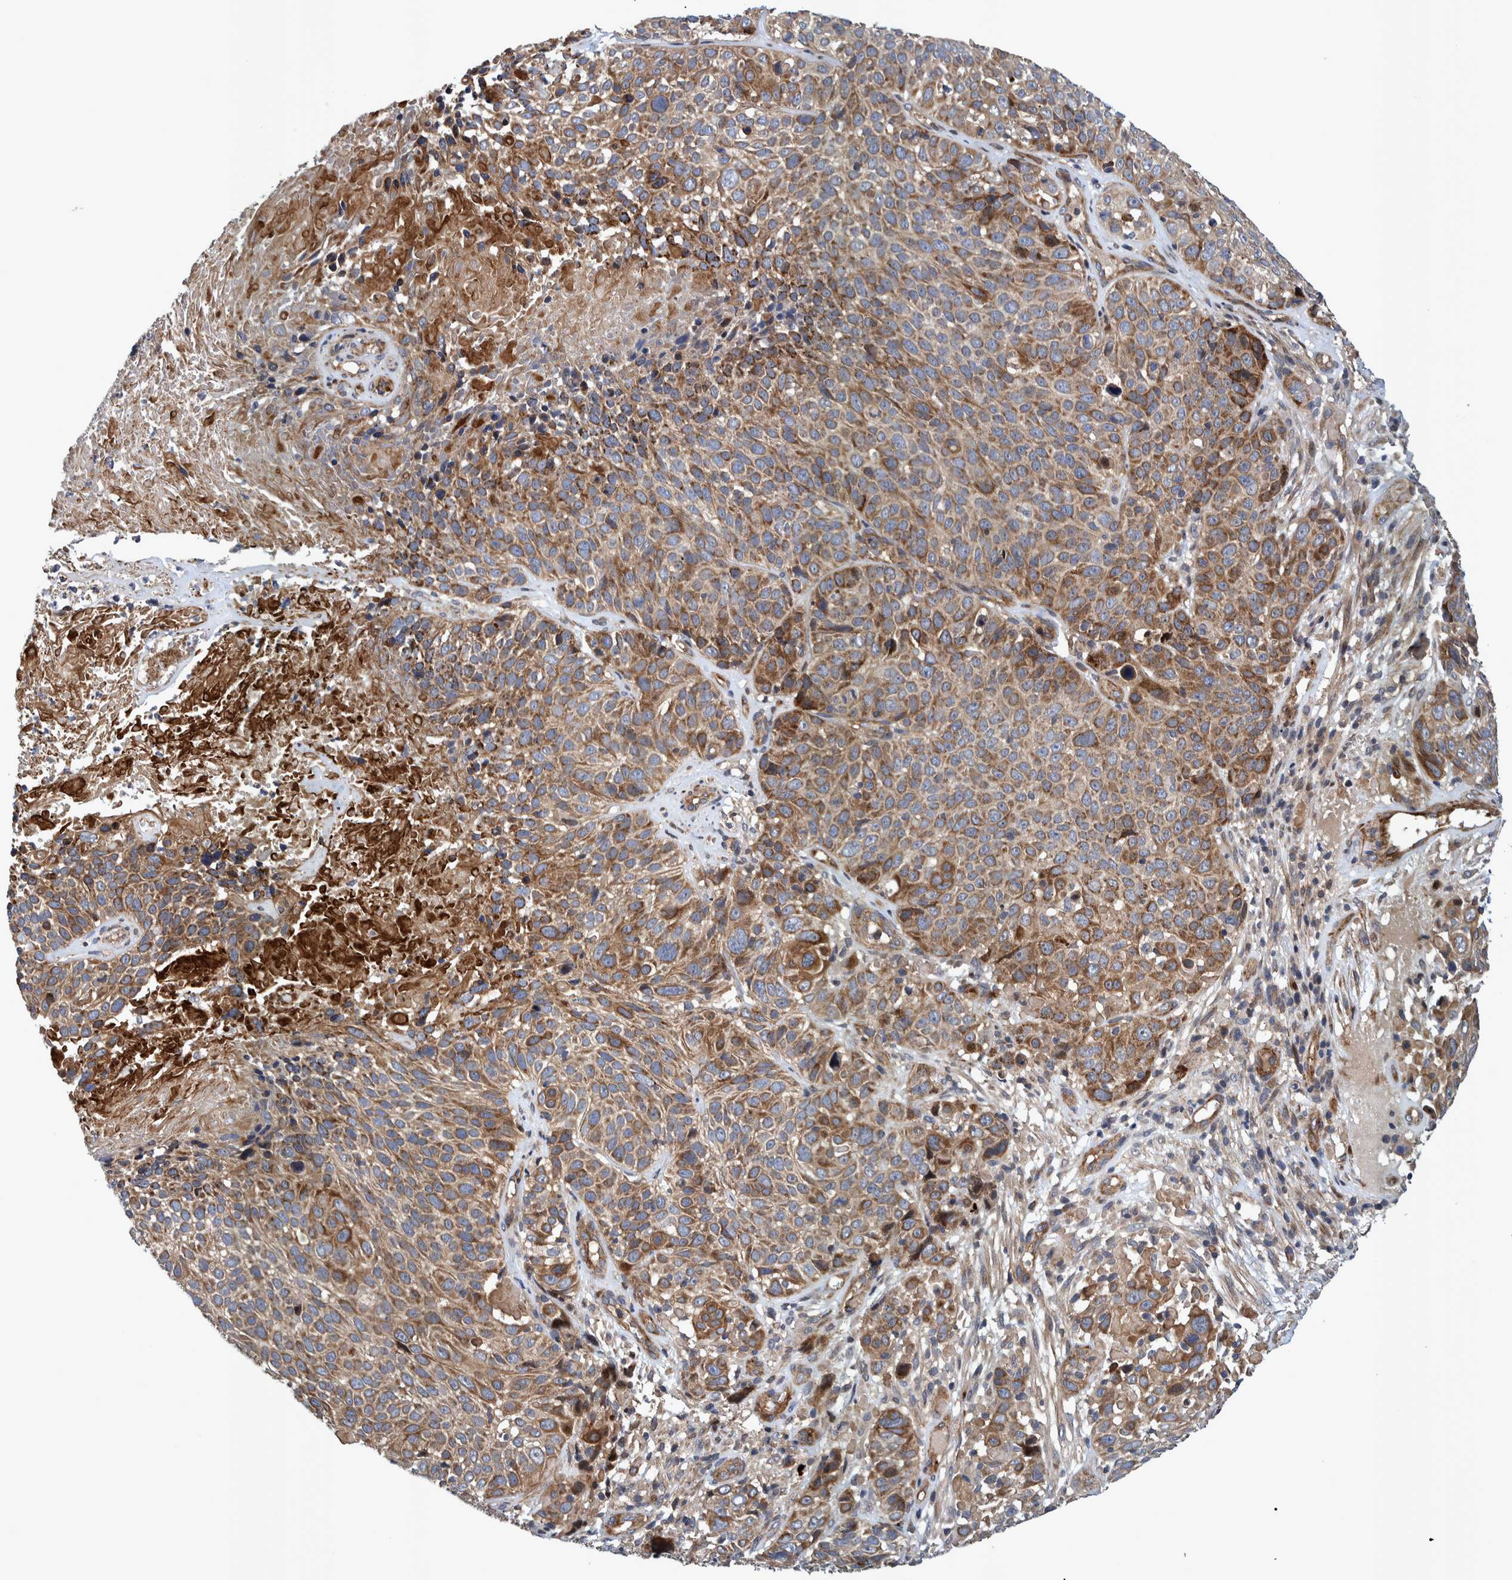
{"staining": {"intensity": "strong", "quantity": ">75%", "location": "cytoplasmic/membranous"}, "tissue": "cervical cancer", "cell_type": "Tumor cells", "image_type": "cancer", "snomed": [{"axis": "morphology", "description": "Squamous cell carcinoma, NOS"}, {"axis": "topography", "description": "Cervix"}], "caption": "Immunohistochemistry (IHC) image of squamous cell carcinoma (cervical) stained for a protein (brown), which displays high levels of strong cytoplasmic/membranous staining in approximately >75% of tumor cells.", "gene": "GRPEL2", "patient": {"sex": "female", "age": 74}}